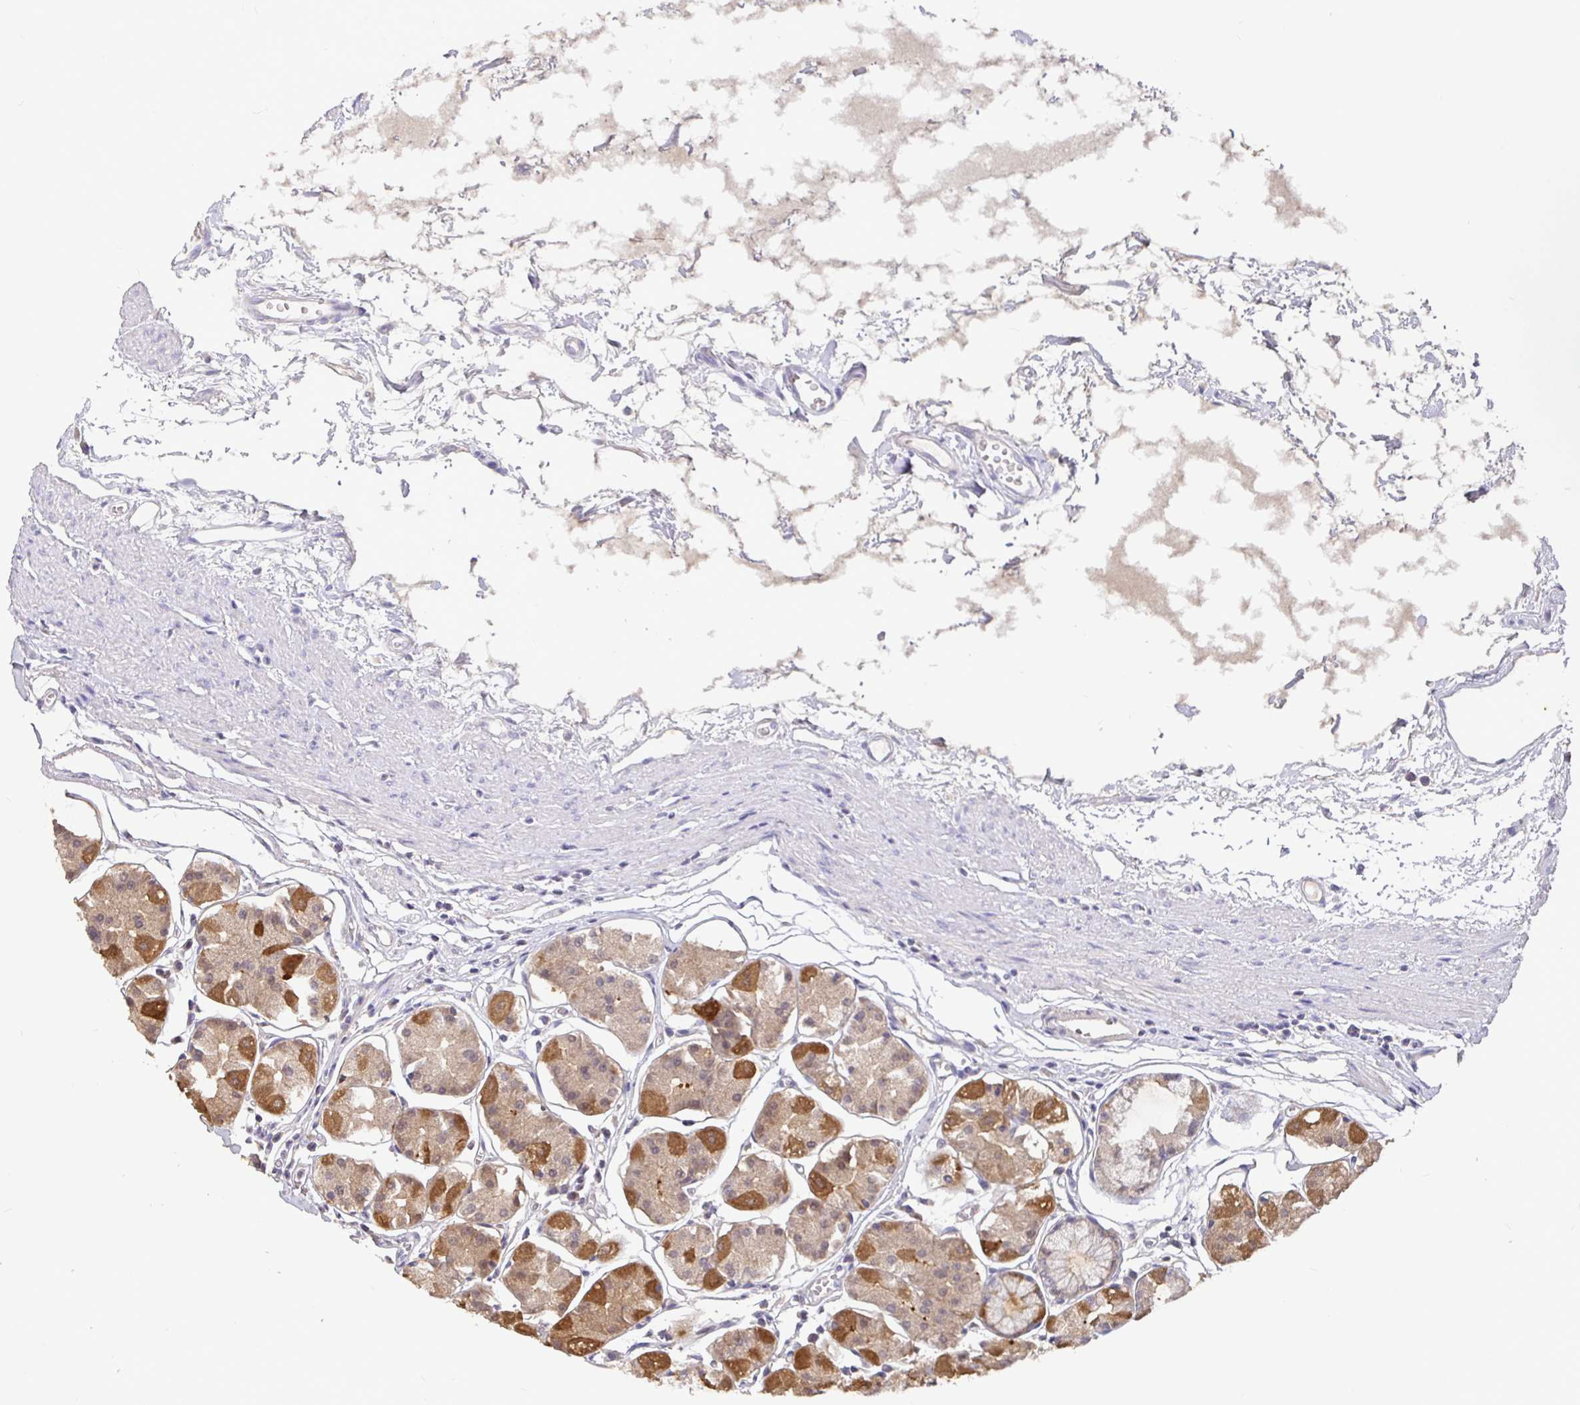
{"staining": {"intensity": "strong", "quantity": "<25%", "location": "cytoplasmic/membranous"}, "tissue": "stomach", "cell_type": "Glandular cells", "image_type": "normal", "snomed": [{"axis": "morphology", "description": "Normal tissue, NOS"}, {"axis": "topography", "description": "Stomach"}], "caption": "Immunohistochemistry image of benign stomach: stomach stained using immunohistochemistry displays medium levels of strong protein expression localized specifically in the cytoplasmic/membranous of glandular cells, appearing as a cytoplasmic/membranous brown color.", "gene": "SHISA4", "patient": {"sex": "male", "age": 55}}